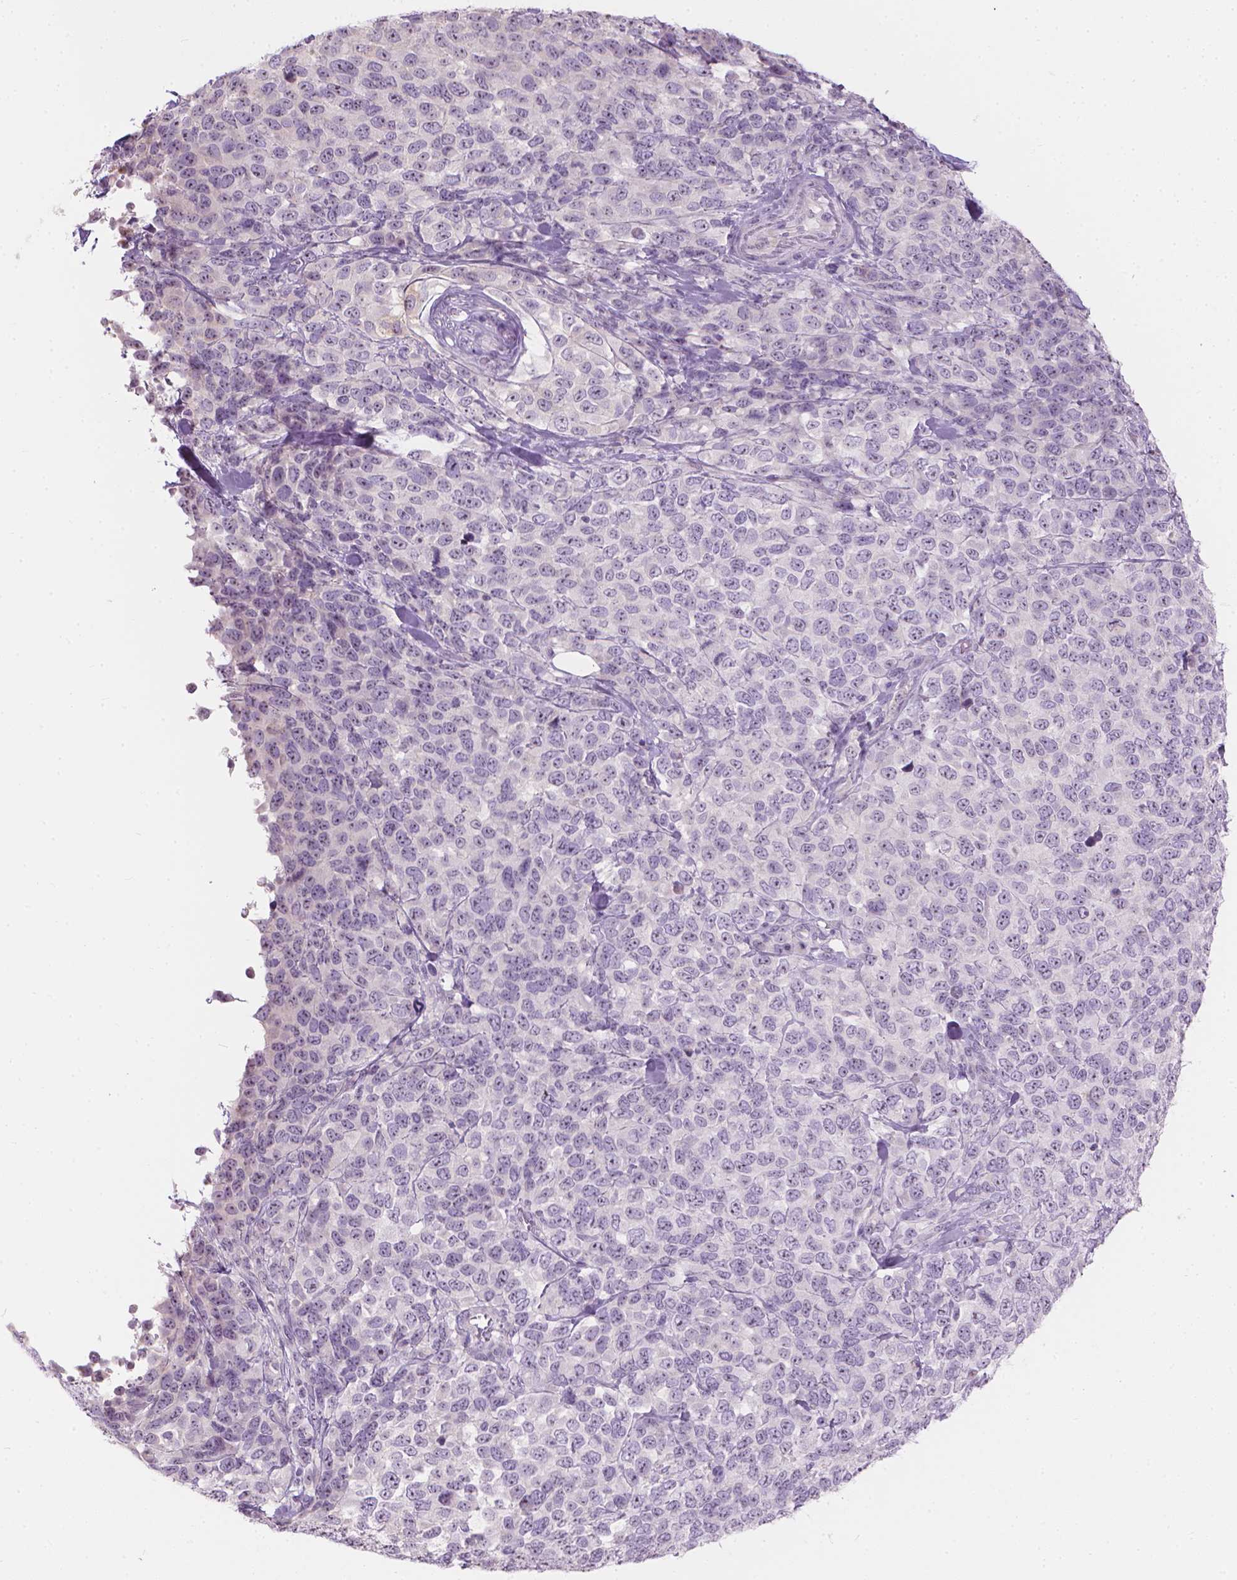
{"staining": {"intensity": "negative", "quantity": "none", "location": "none"}, "tissue": "melanoma", "cell_type": "Tumor cells", "image_type": "cancer", "snomed": [{"axis": "morphology", "description": "Malignant melanoma, Metastatic site"}, {"axis": "topography", "description": "Skin"}], "caption": "There is no significant positivity in tumor cells of melanoma.", "gene": "GPRC5A", "patient": {"sex": "male", "age": 84}}